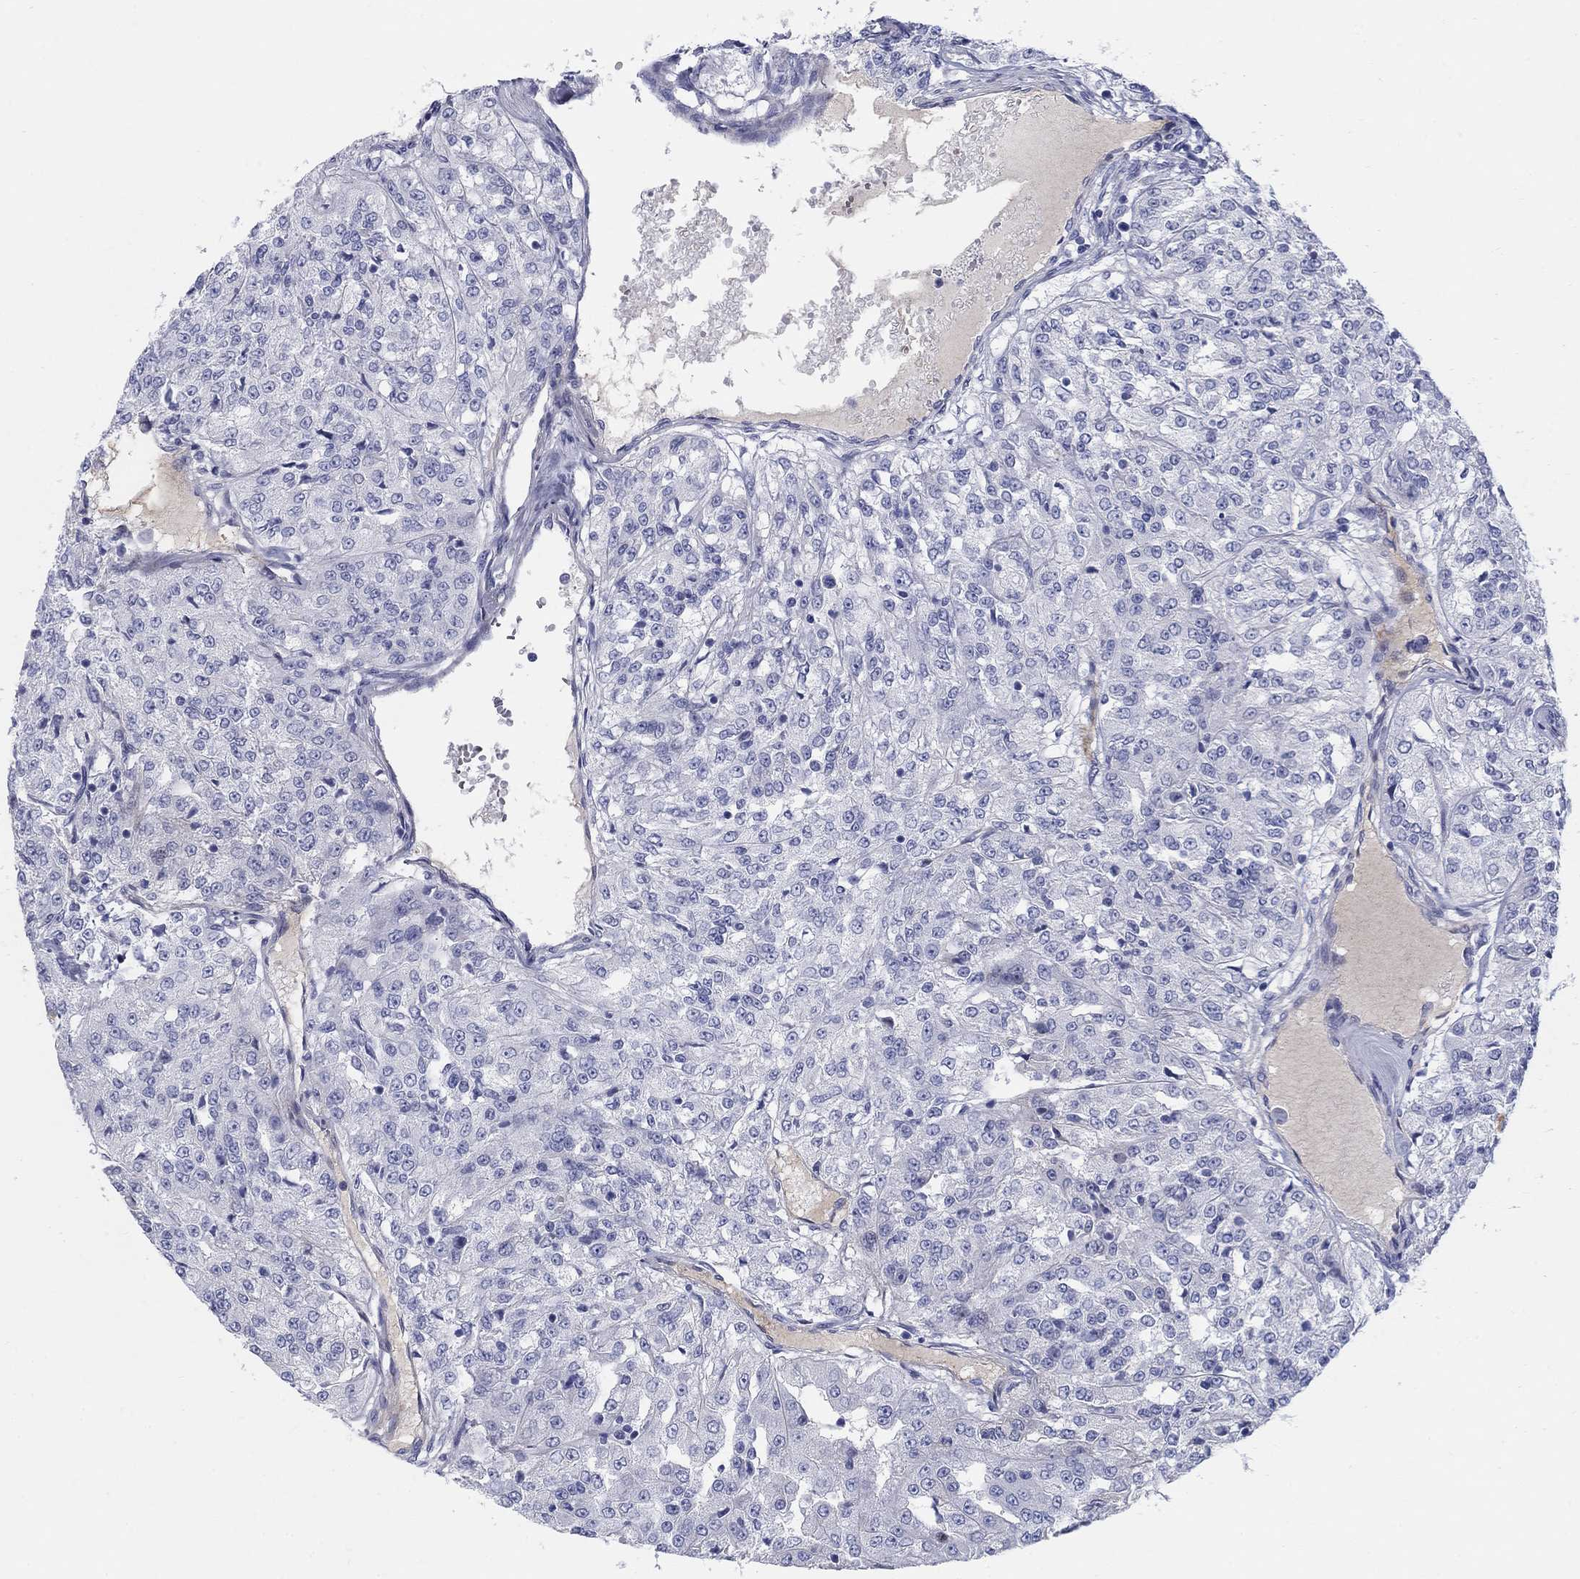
{"staining": {"intensity": "negative", "quantity": "none", "location": "none"}, "tissue": "renal cancer", "cell_type": "Tumor cells", "image_type": "cancer", "snomed": [{"axis": "morphology", "description": "Adenocarcinoma, NOS"}, {"axis": "topography", "description": "Kidney"}], "caption": "The immunohistochemistry micrograph has no significant staining in tumor cells of renal cancer tissue.", "gene": "HEATR4", "patient": {"sex": "female", "age": 63}}